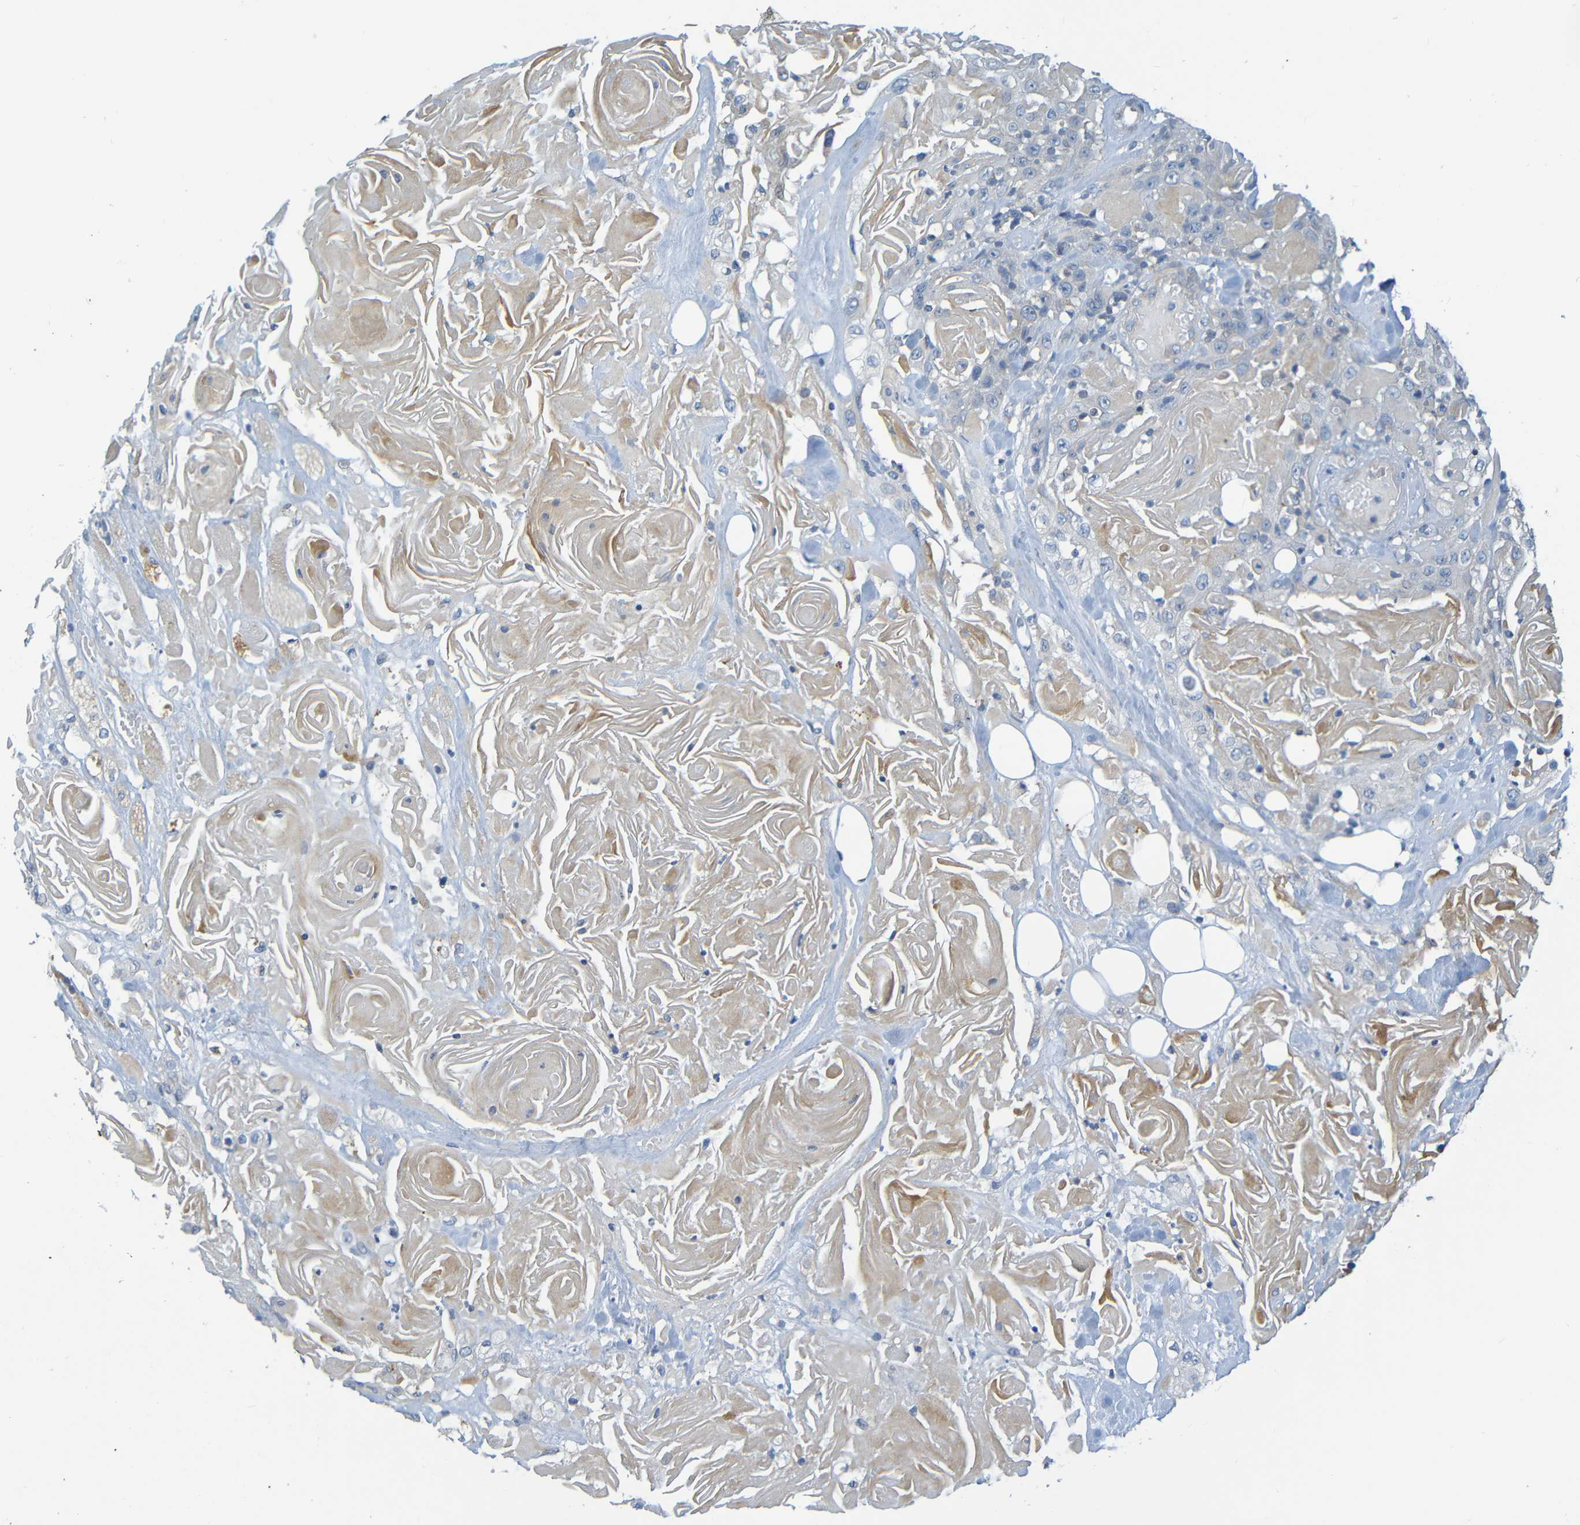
{"staining": {"intensity": "weak", "quantity": "<25%", "location": "cytoplasmic/membranous"}, "tissue": "head and neck cancer", "cell_type": "Tumor cells", "image_type": "cancer", "snomed": [{"axis": "morphology", "description": "Squamous cell carcinoma, NOS"}, {"axis": "topography", "description": "Head-Neck"}], "caption": "There is no significant staining in tumor cells of head and neck cancer.", "gene": "CYP4F2", "patient": {"sex": "female", "age": 84}}